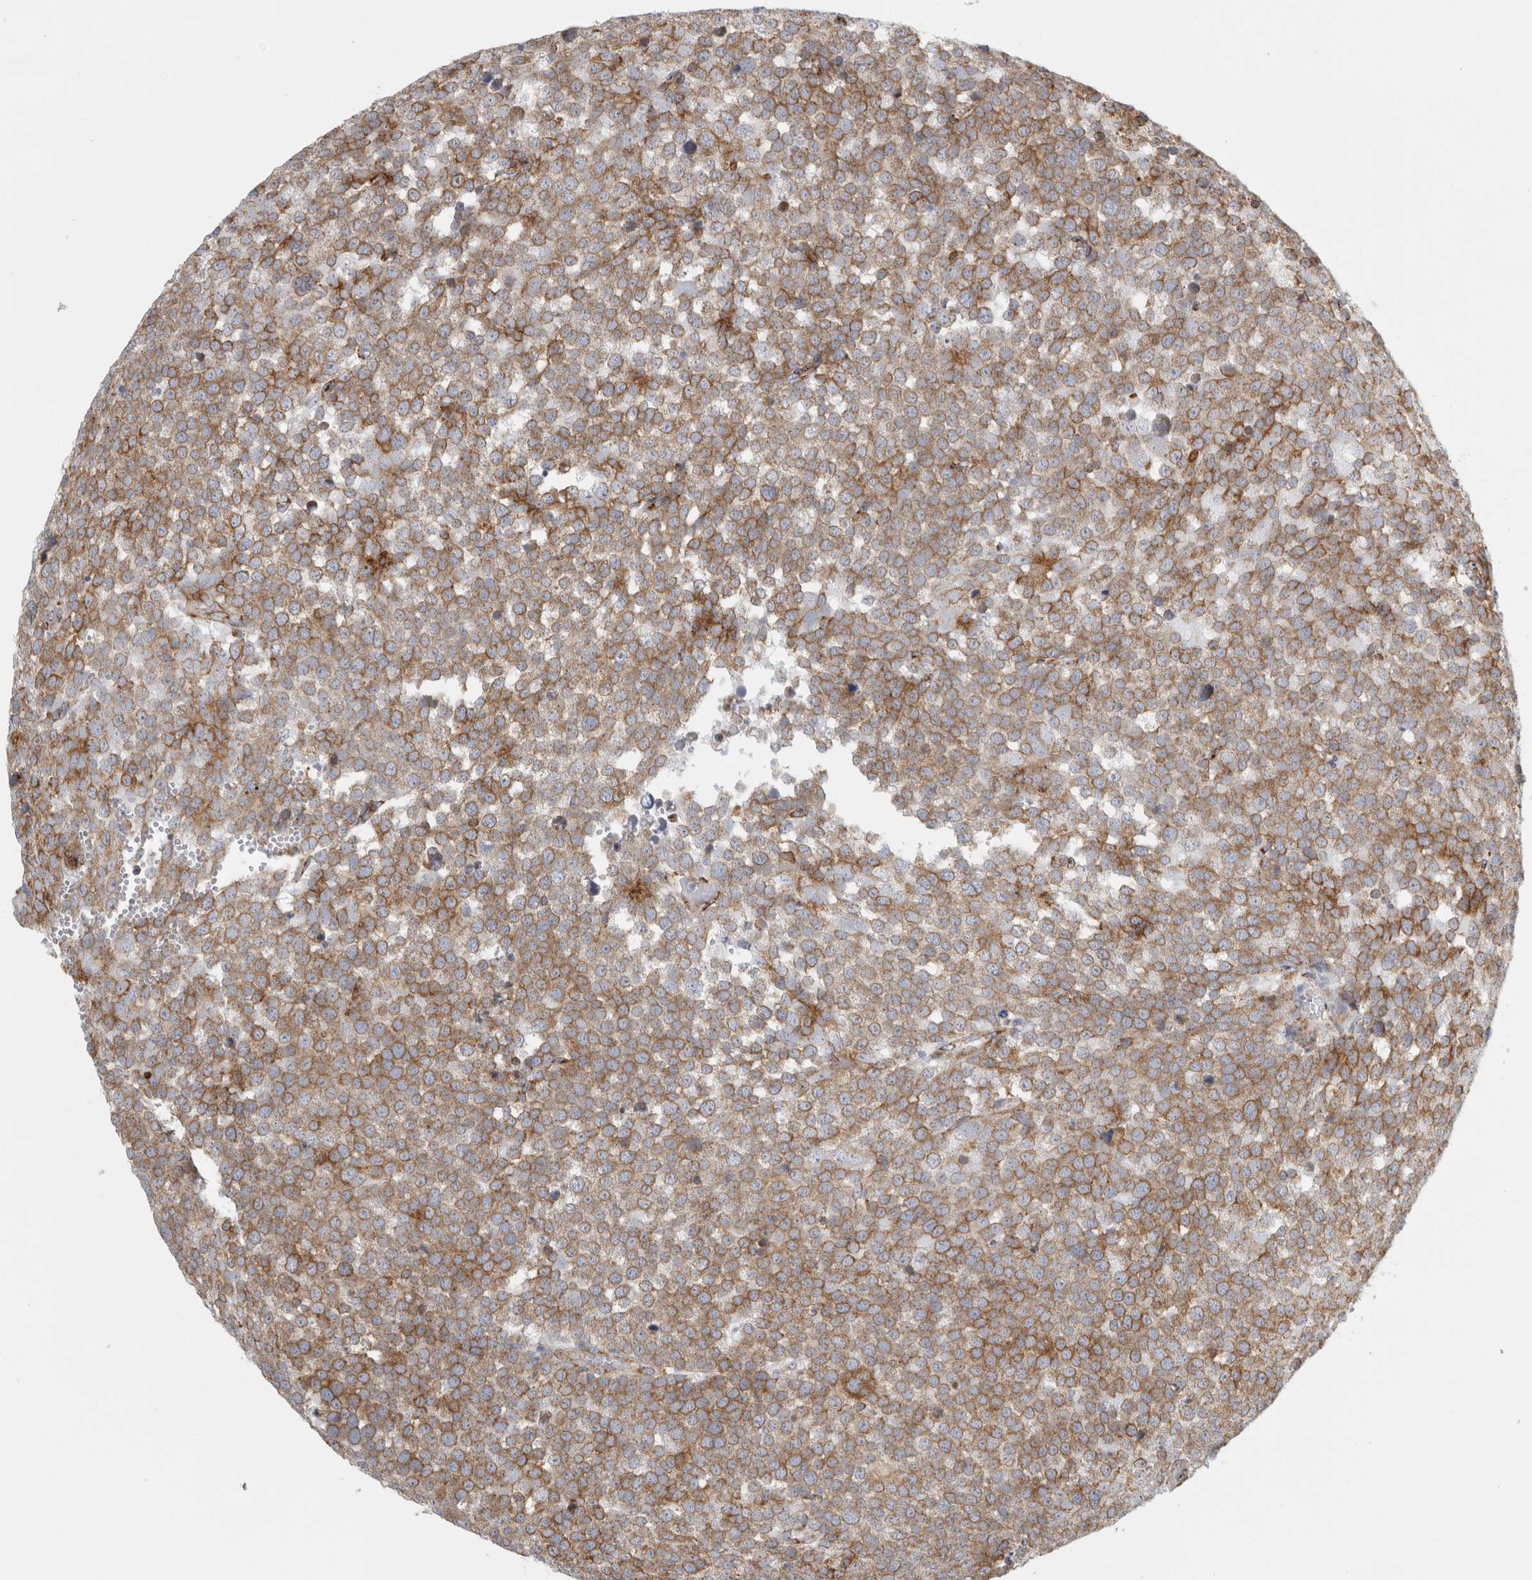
{"staining": {"intensity": "moderate", "quantity": ">75%", "location": "cytoplasmic/membranous"}, "tissue": "testis cancer", "cell_type": "Tumor cells", "image_type": "cancer", "snomed": [{"axis": "morphology", "description": "Seminoma, NOS"}, {"axis": "topography", "description": "Testis"}], "caption": "IHC of human testis seminoma displays medium levels of moderate cytoplasmic/membranous staining in approximately >75% of tumor cells.", "gene": "OSTN", "patient": {"sex": "male", "age": 71}}